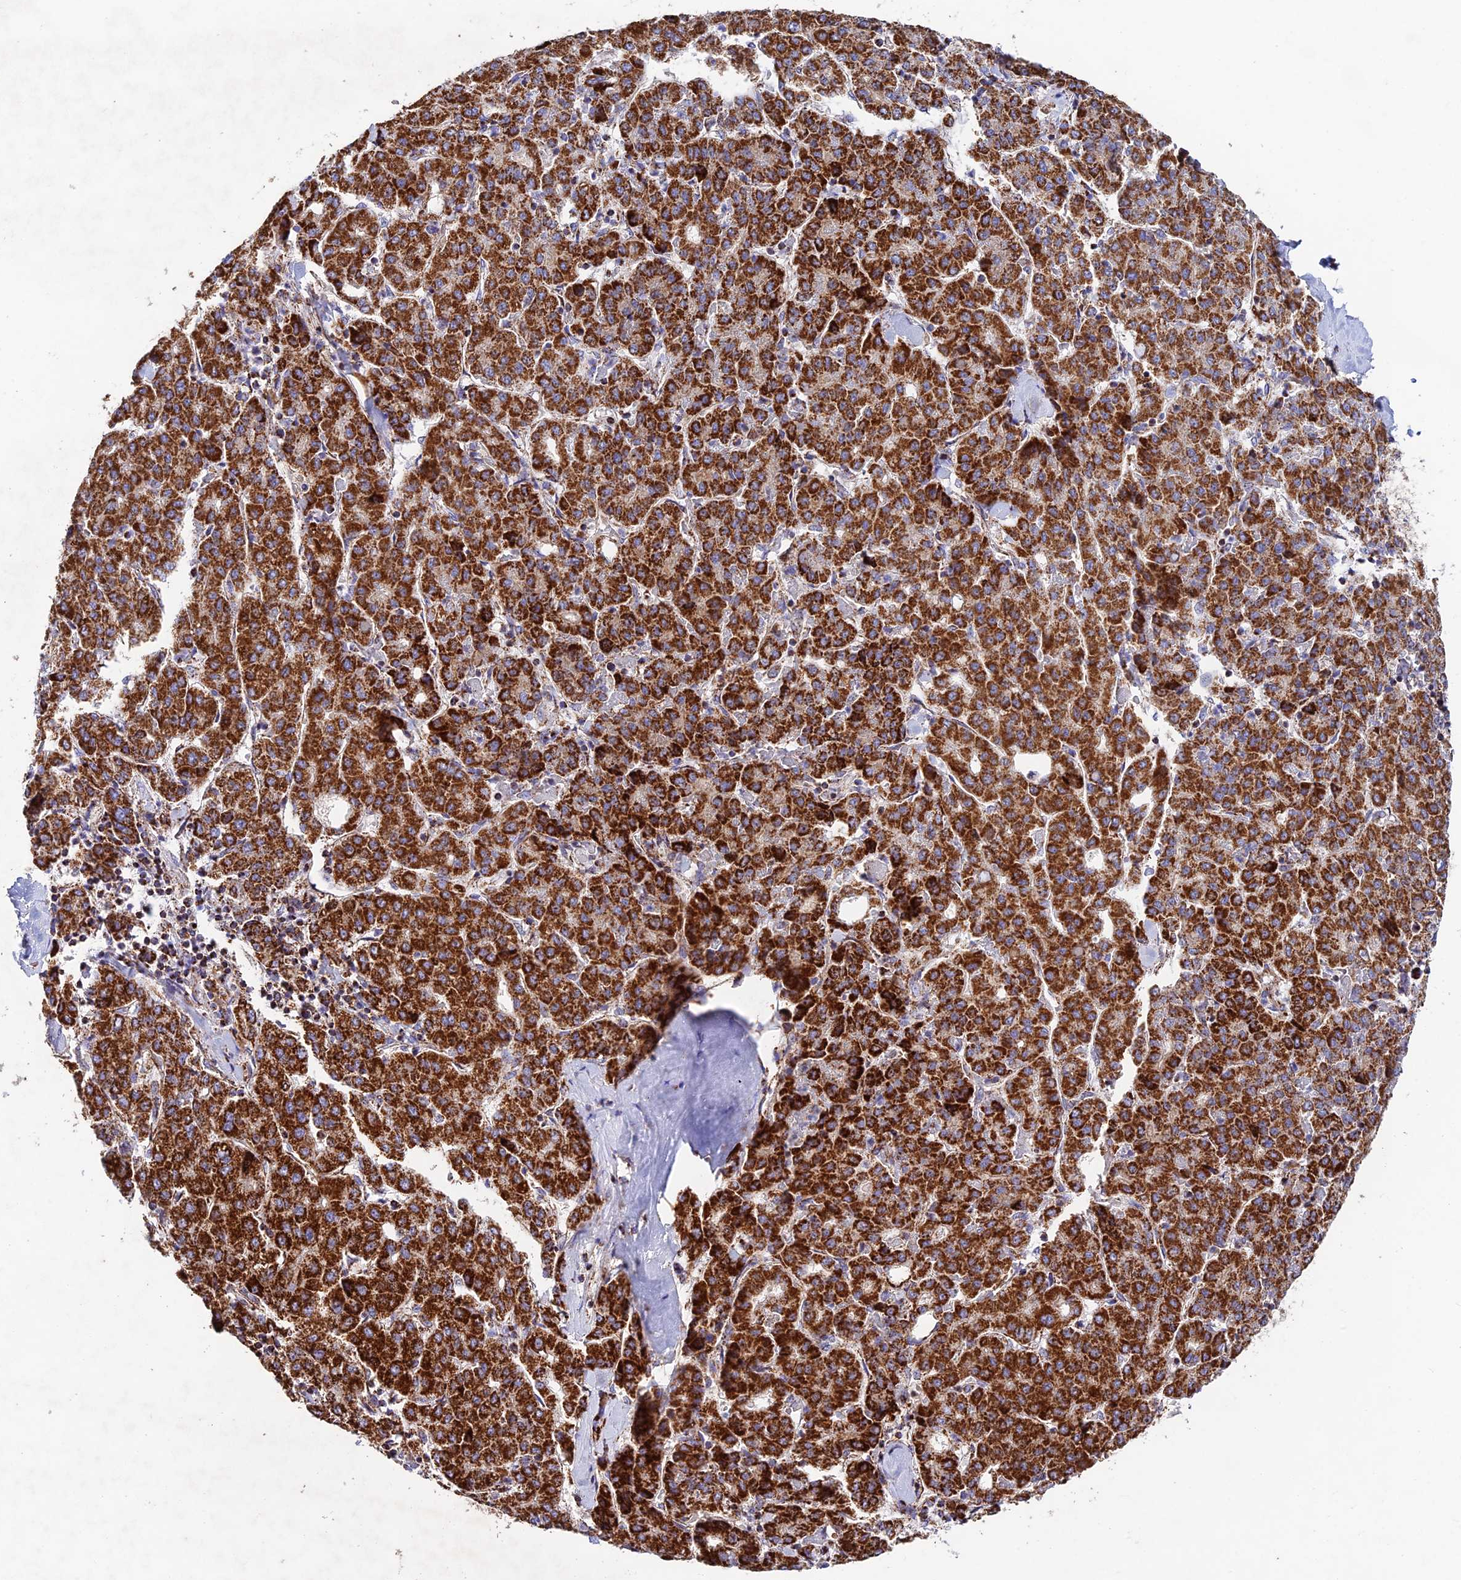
{"staining": {"intensity": "strong", "quantity": ">75%", "location": "cytoplasmic/membranous"}, "tissue": "liver cancer", "cell_type": "Tumor cells", "image_type": "cancer", "snomed": [{"axis": "morphology", "description": "Carcinoma, Hepatocellular, NOS"}, {"axis": "topography", "description": "Liver"}], "caption": "Immunohistochemical staining of liver cancer (hepatocellular carcinoma) demonstrates strong cytoplasmic/membranous protein staining in about >75% of tumor cells.", "gene": "KHDC3L", "patient": {"sex": "male", "age": 65}}